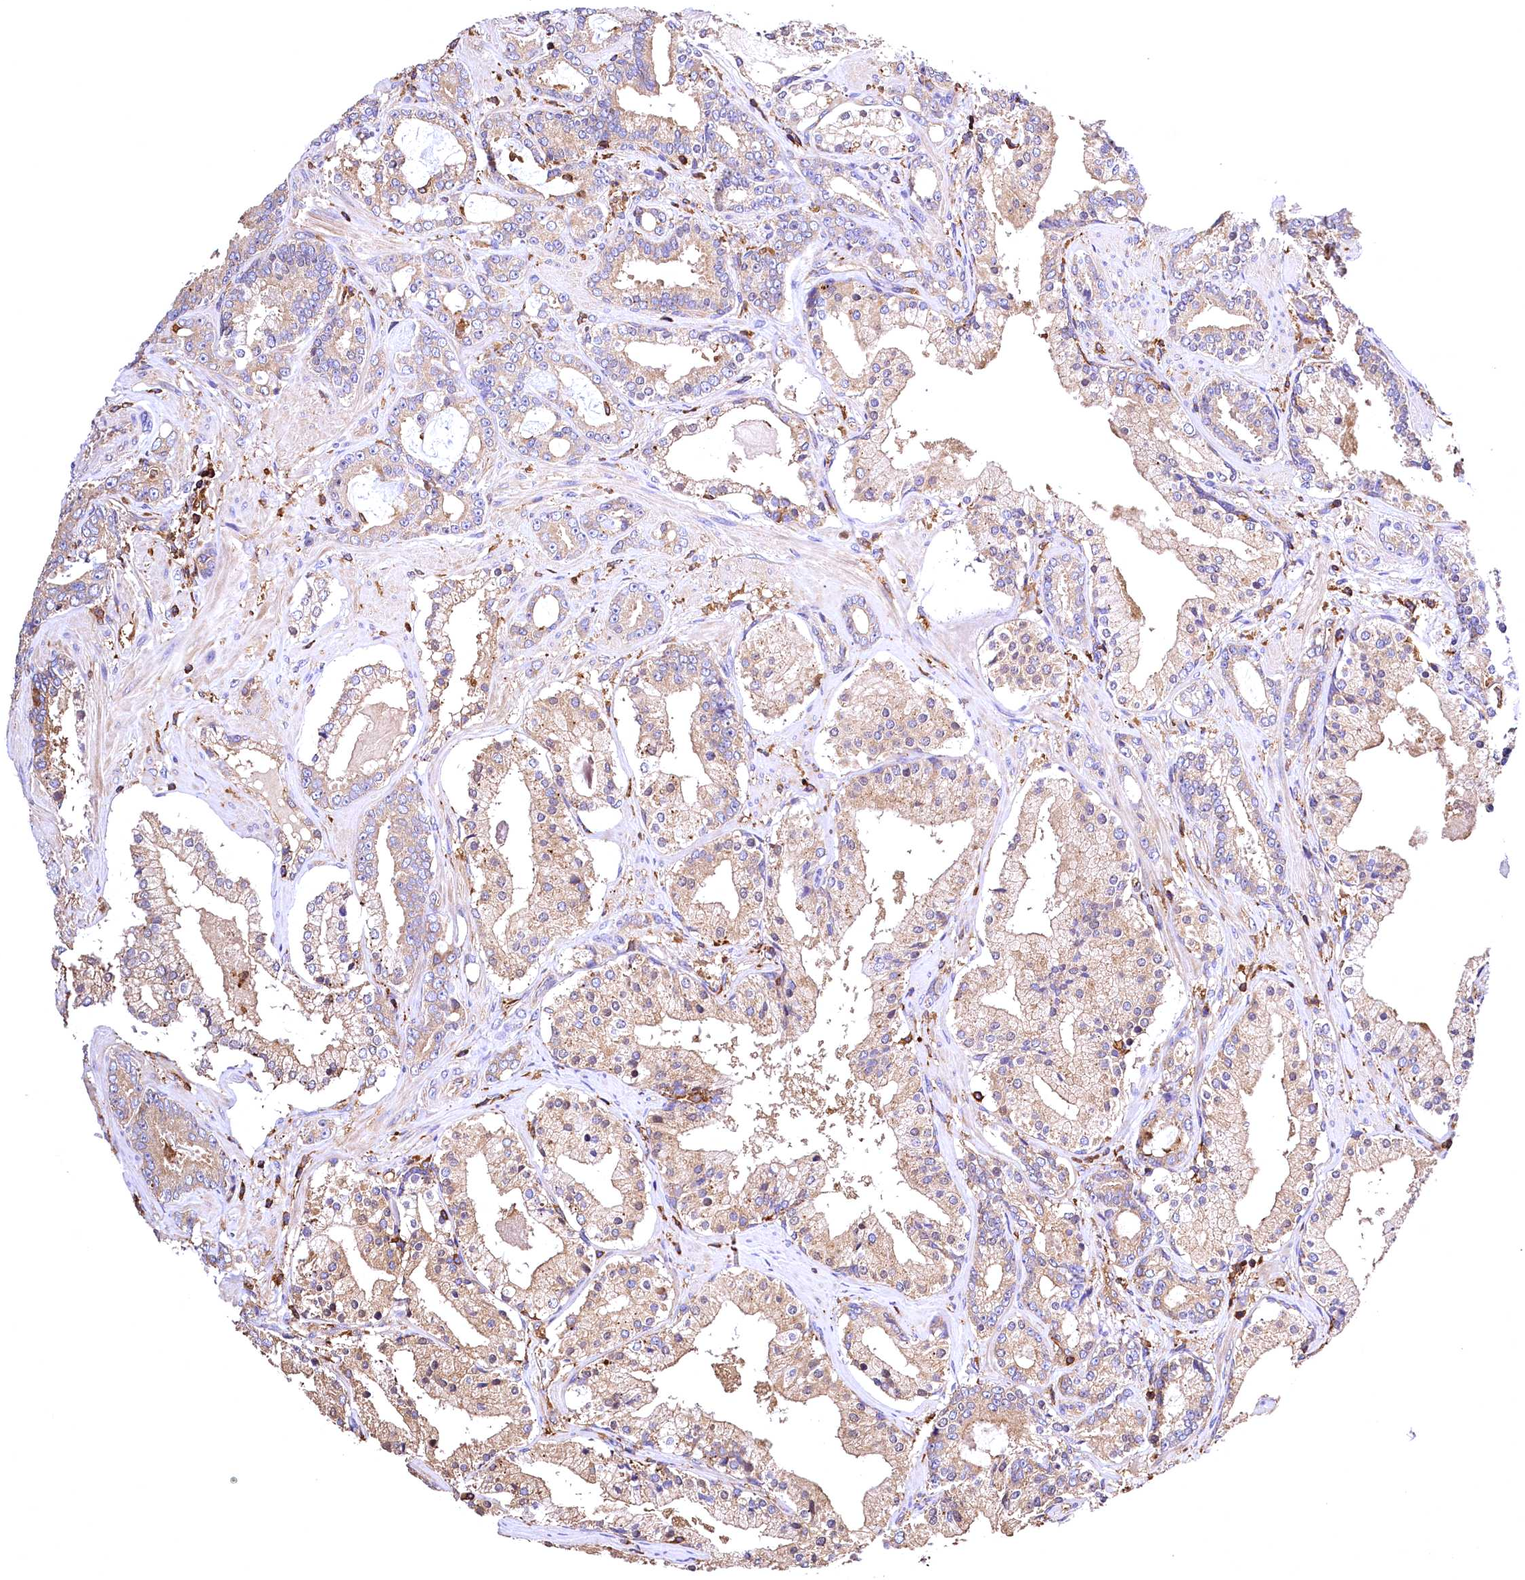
{"staining": {"intensity": "weak", "quantity": "<25%", "location": "cytoplasmic/membranous"}, "tissue": "prostate cancer", "cell_type": "Tumor cells", "image_type": "cancer", "snomed": [{"axis": "morphology", "description": "Adenocarcinoma, High grade"}, {"axis": "topography", "description": "Prostate"}], "caption": "Micrograph shows no significant protein staining in tumor cells of prostate cancer (high-grade adenocarcinoma). The staining is performed using DAB (3,3'-diaminobenzidine) brown chromogen with nuclei counter-stained in using hematoxylin.", "gene": "RARS2", "patient": {"sex": "male", "age": 58}}